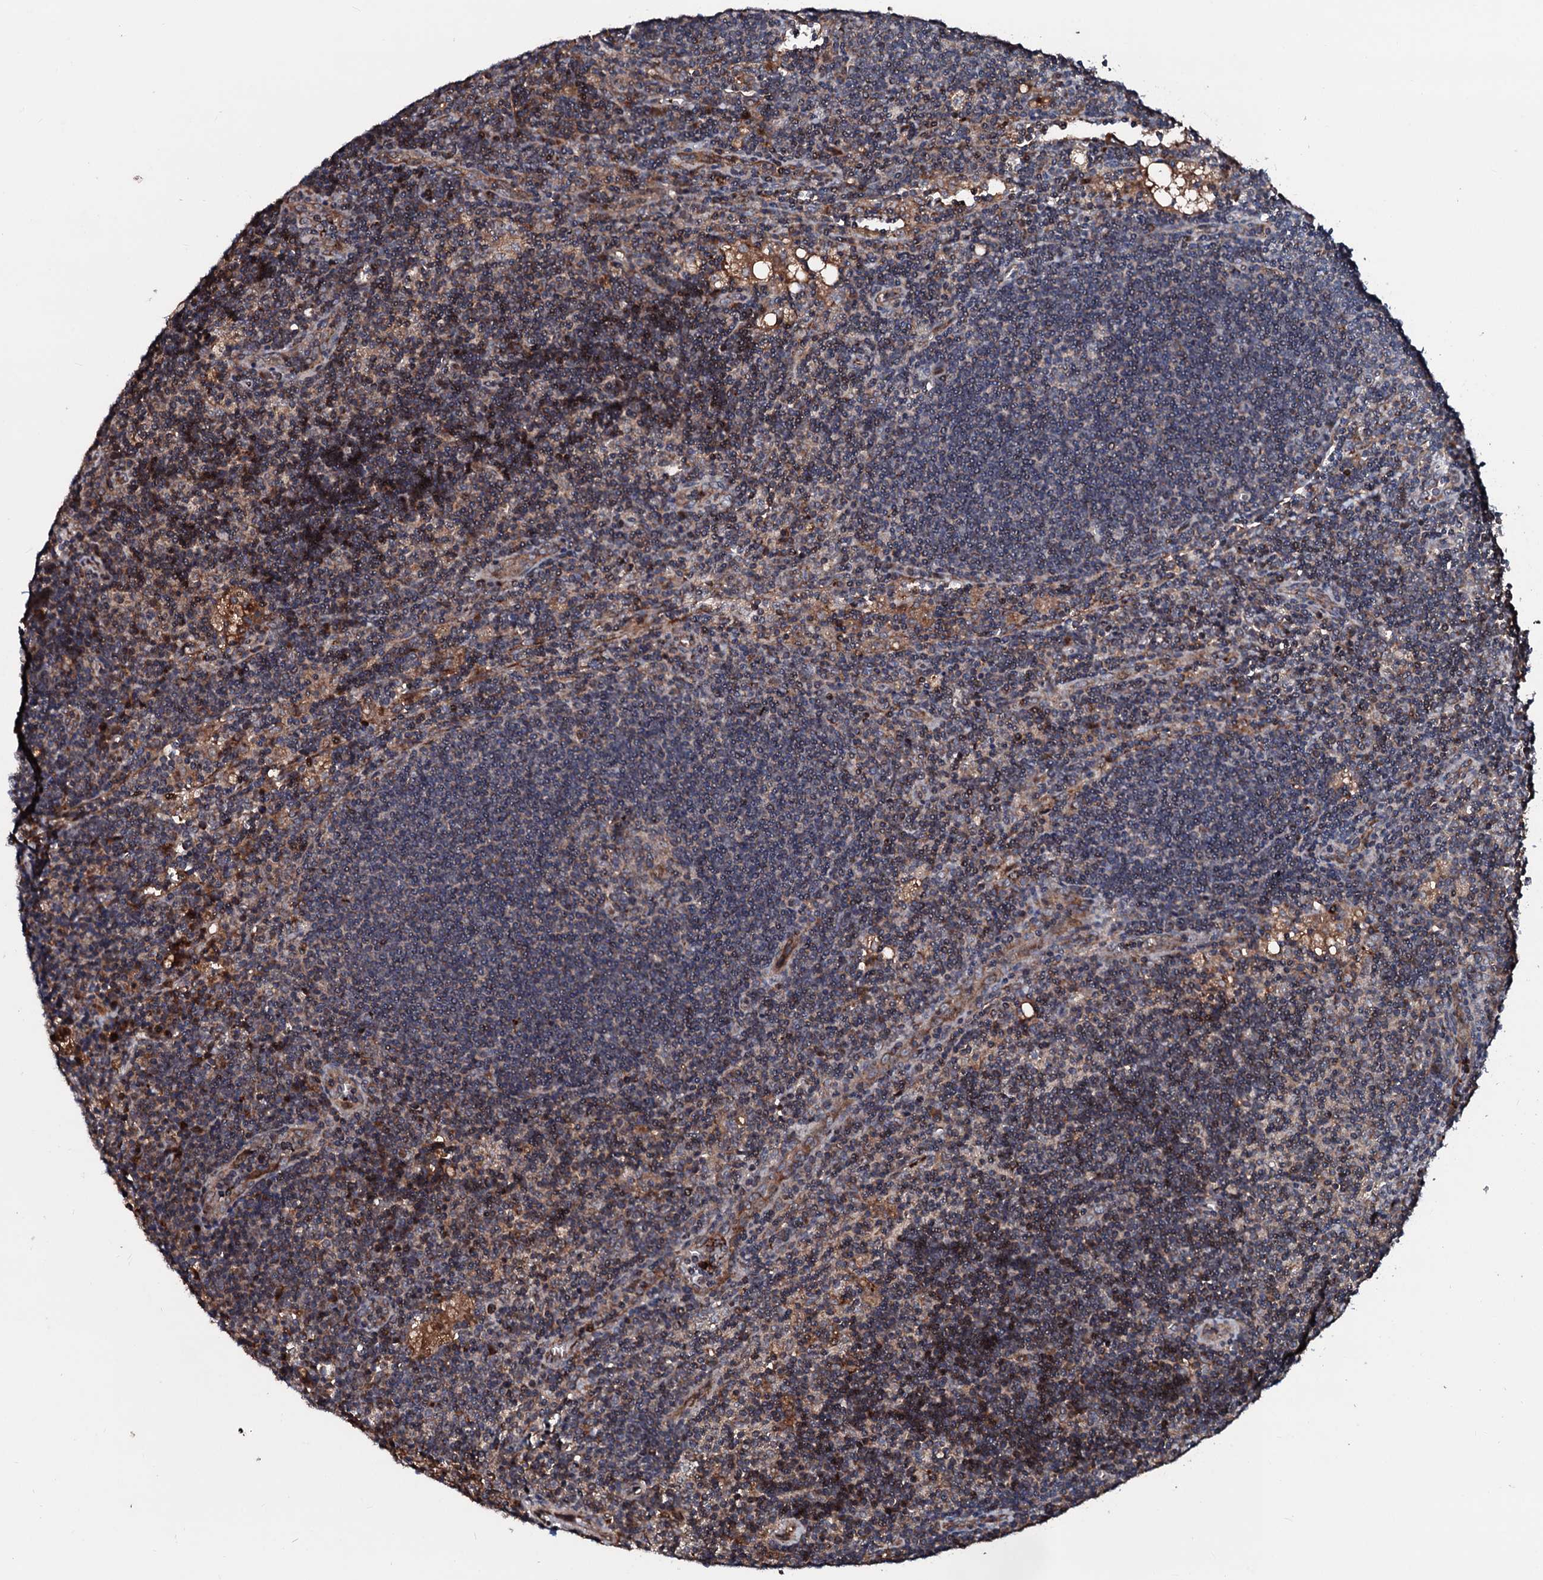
{"staining": {"intensity": "weak", "quantity": "25%-75%", "location": "cytoplasmic/membranous"}, "tissue": "lymph node", "cell_type": "Germinal center cells", "image_type": "normal", "snomed": [{"axis": "morphology", "description": "Normal tissue, NOS"}, {"axis": "topography", "description": "Lymph node"}], "caption": "A low amount of weak cytoplasmic/membranous staining is present in about 25%-75% of germinal center cells in normal lymph node. (DAB IHC, brown staining for protein, blue staining for nuclei).", "gene": "ENSG00000256591", "patient": {"sex": "male", "age": 24}}